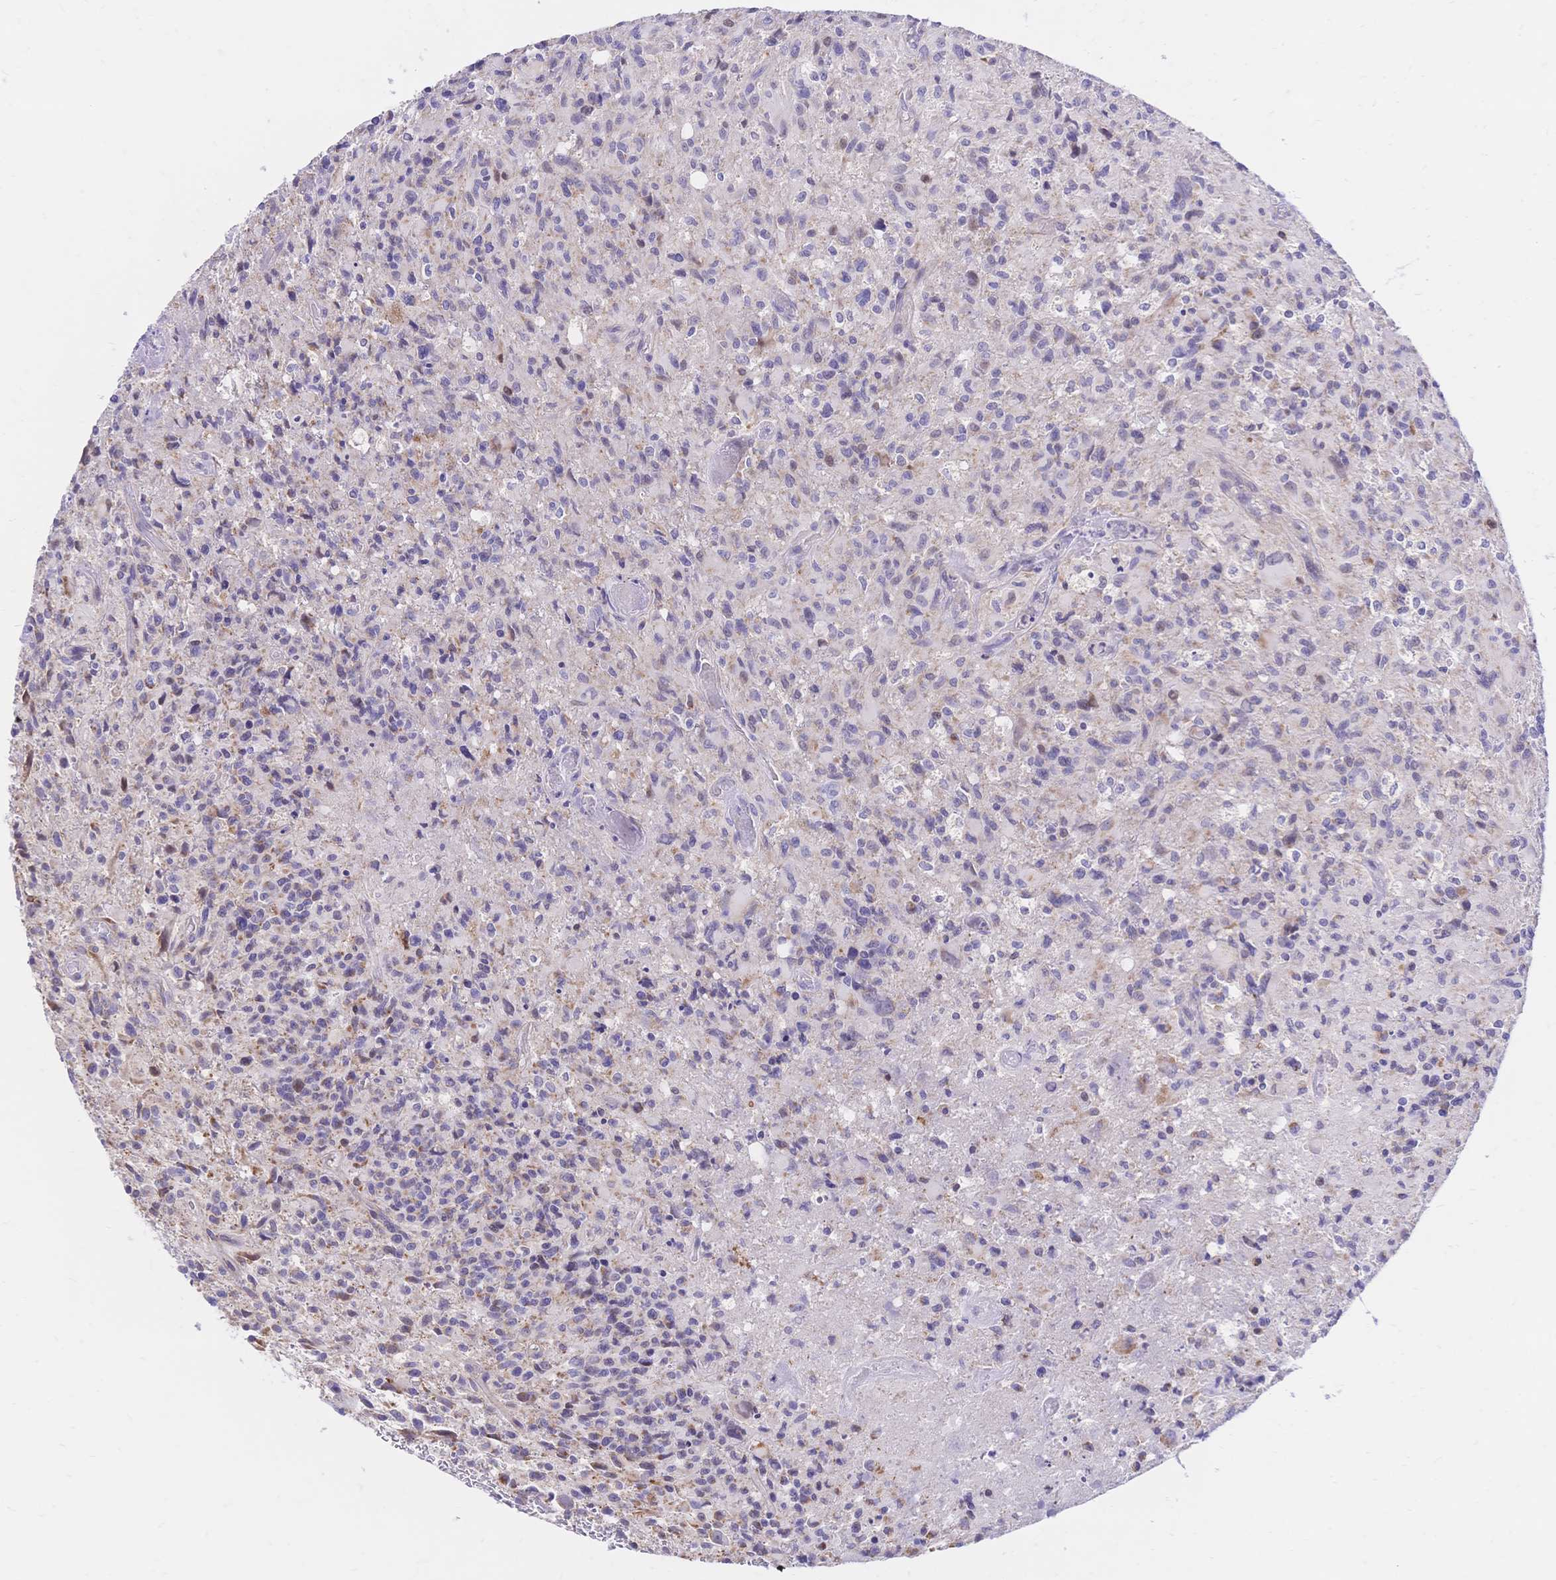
{"staining": {"intensity": "negative", "quantity": "none", "location": "none"}, "tissue": "glioma", "cell_type": "Tumor cells", "image_type": "cancer", "snomed": [{"axis": "morphology", "description": "Glioma, malignant, High grade"}, {"axis": "topography", "description": "Brain"}], "caption": "A photomicrograph of human glioma is negative for staining in tumor cells.", "gene": "CLEC18B", "patient": {"sex": "male", "age": 63}}